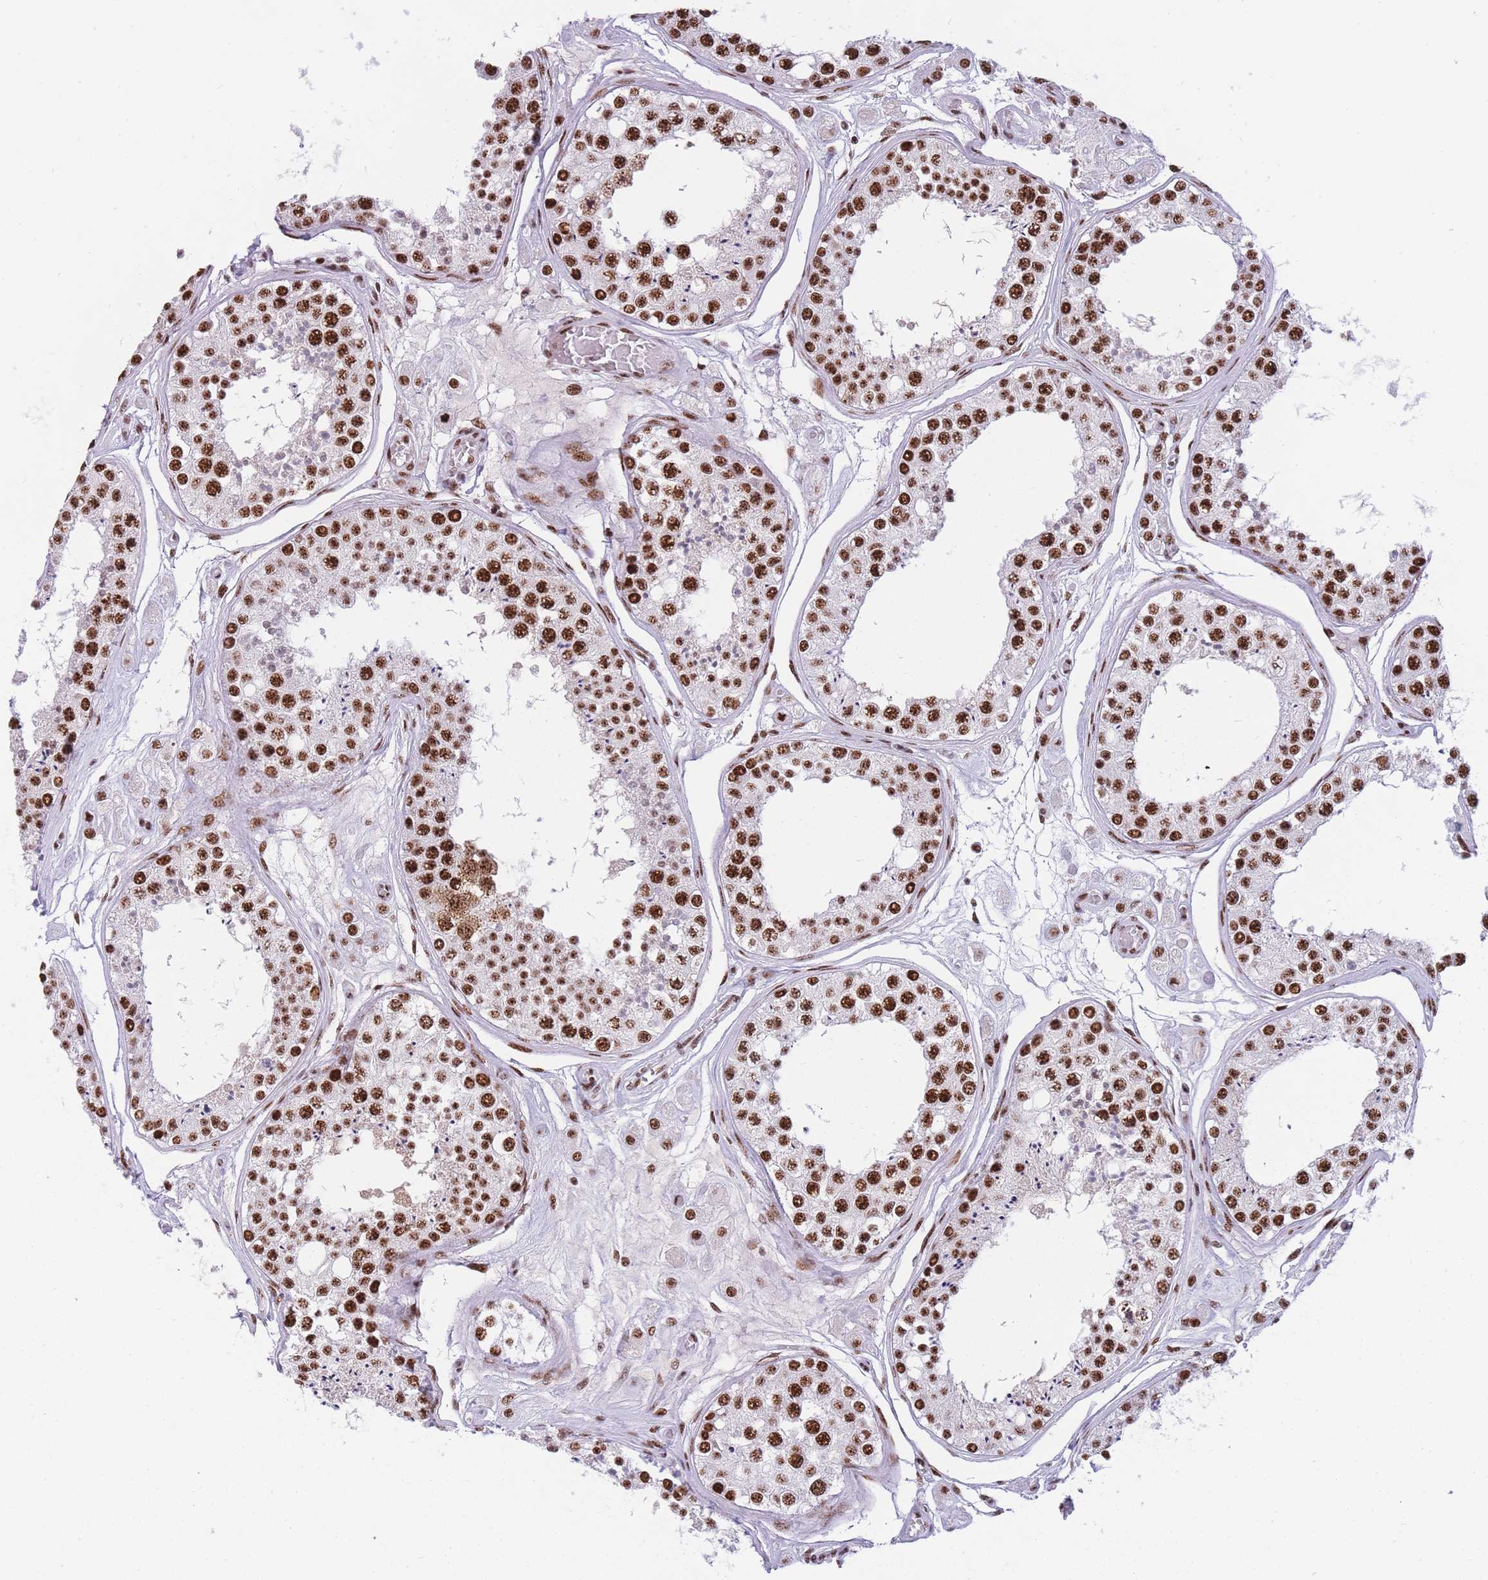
{"staining": {"intensity": "strong", "quantity": ">75%", "location": "nuclear"}, "tissue": "testis", "cell_type": "Cells in seminiferous ducts", "image_type": "normal", "snomed": [{"axis": "morphology", "description": "Normal tissue, NOS"}, {"axis": "topography", "description": "Testis"}], "caption": "Immunohistochemistry of benign testis displays high levels of strong nuclear staining in approximately >75% of cells in seminiferous ducts.", "gene": "TMEM35B", "patient": {"sex": "male", "age": 25}}